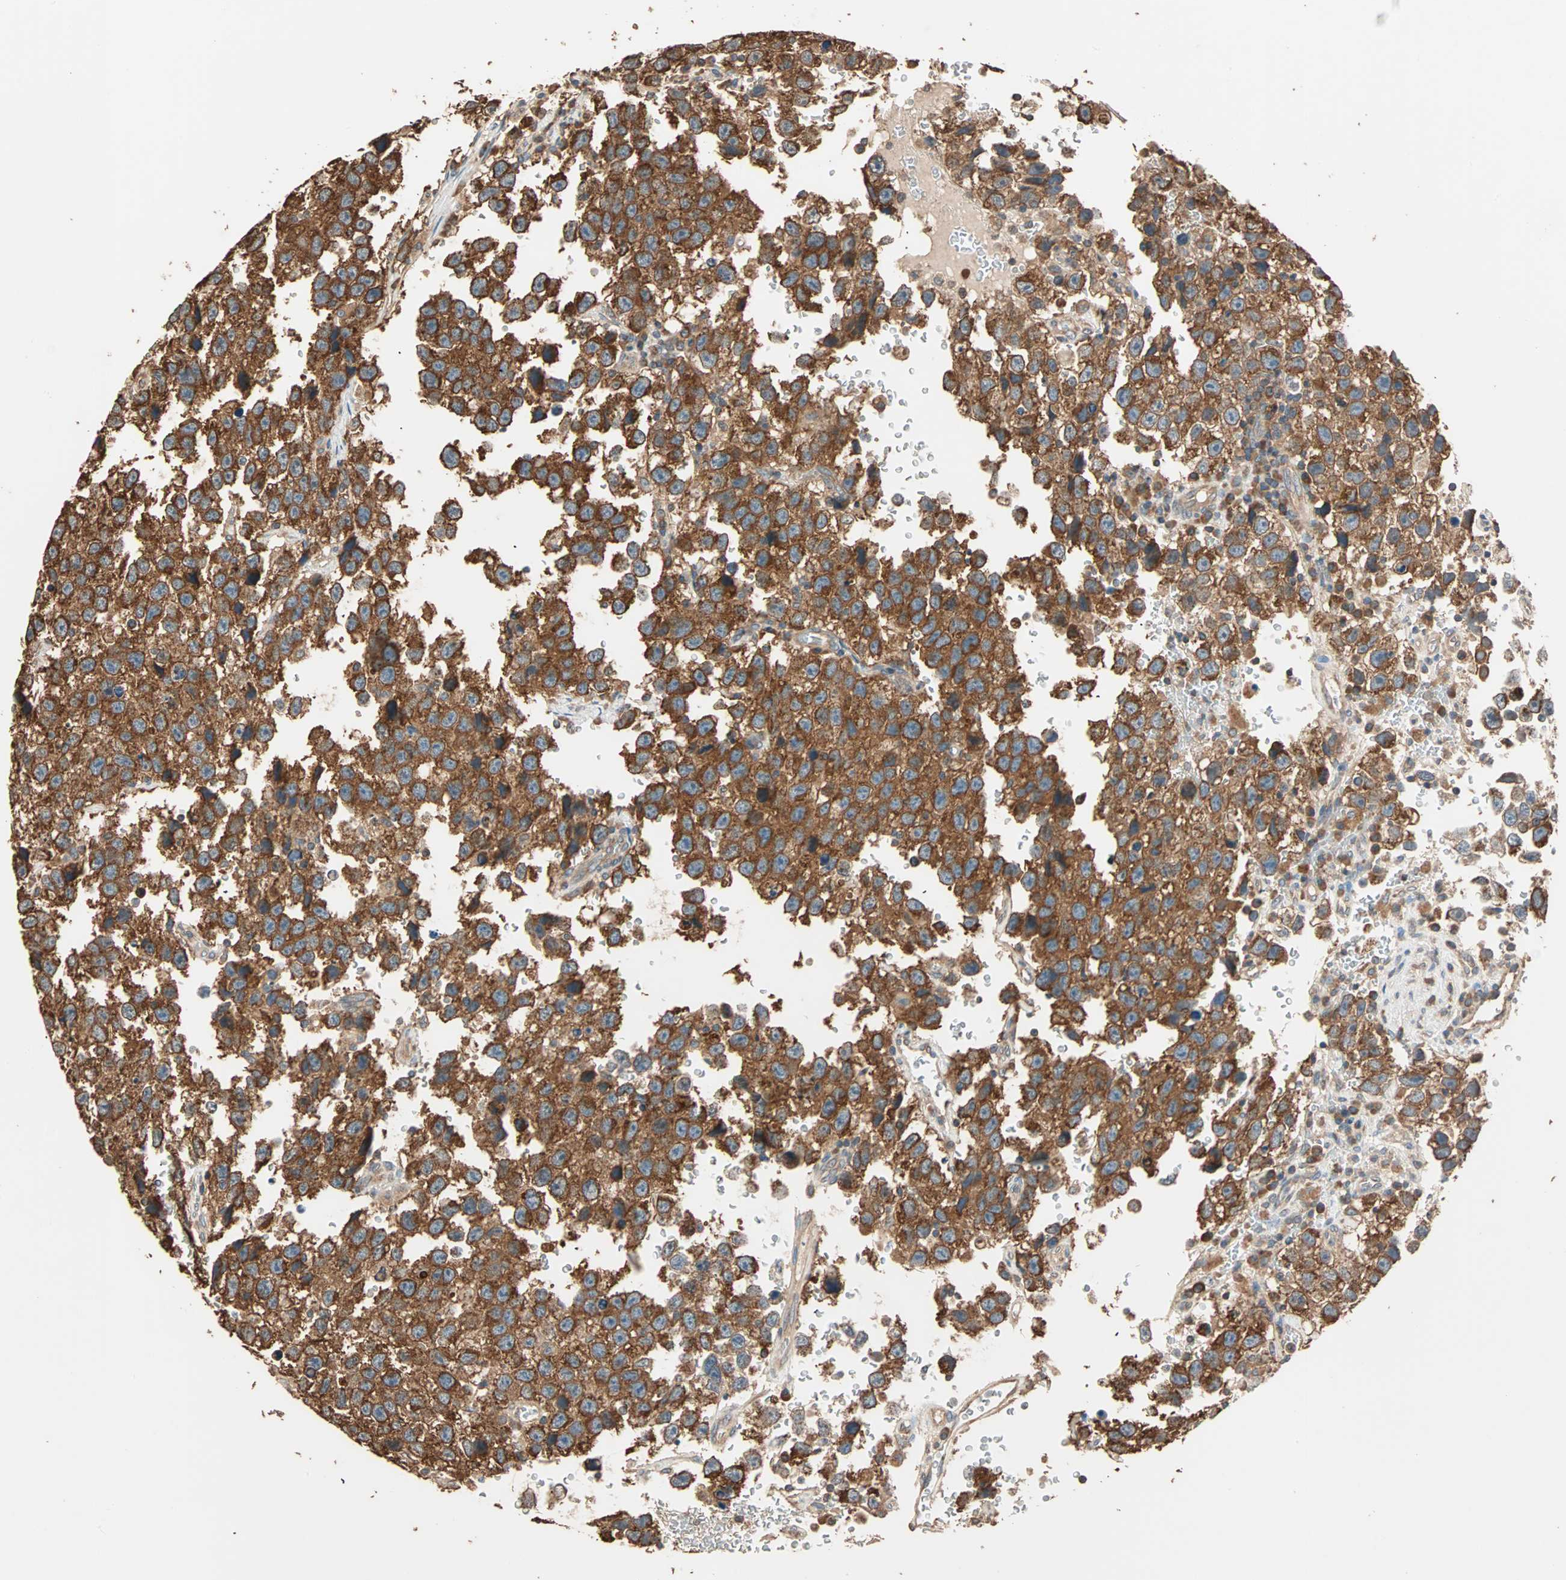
{"staining": {"intensity": "strong", "quantity": ">75%", "location": "cytoplasmic/membranous"}, "tissue": "testis cancer", "cell_type": "Tumor cells", "image_type": "cancer", "snomed": [{"axis": "morphology", "description": "Seminoma, NOS"}, {"axis": "topography", "description": "Testis"}], "caption": "Strong cytoplasmic/membranous expression is seen in about >75% of tumor cells in testis cancer (seminoma). (brown staining indicates protein expression, while blue staining denotes nuclei).", "gene": "EIF4G2", "patient": {"sex": "male", "age": 33}}